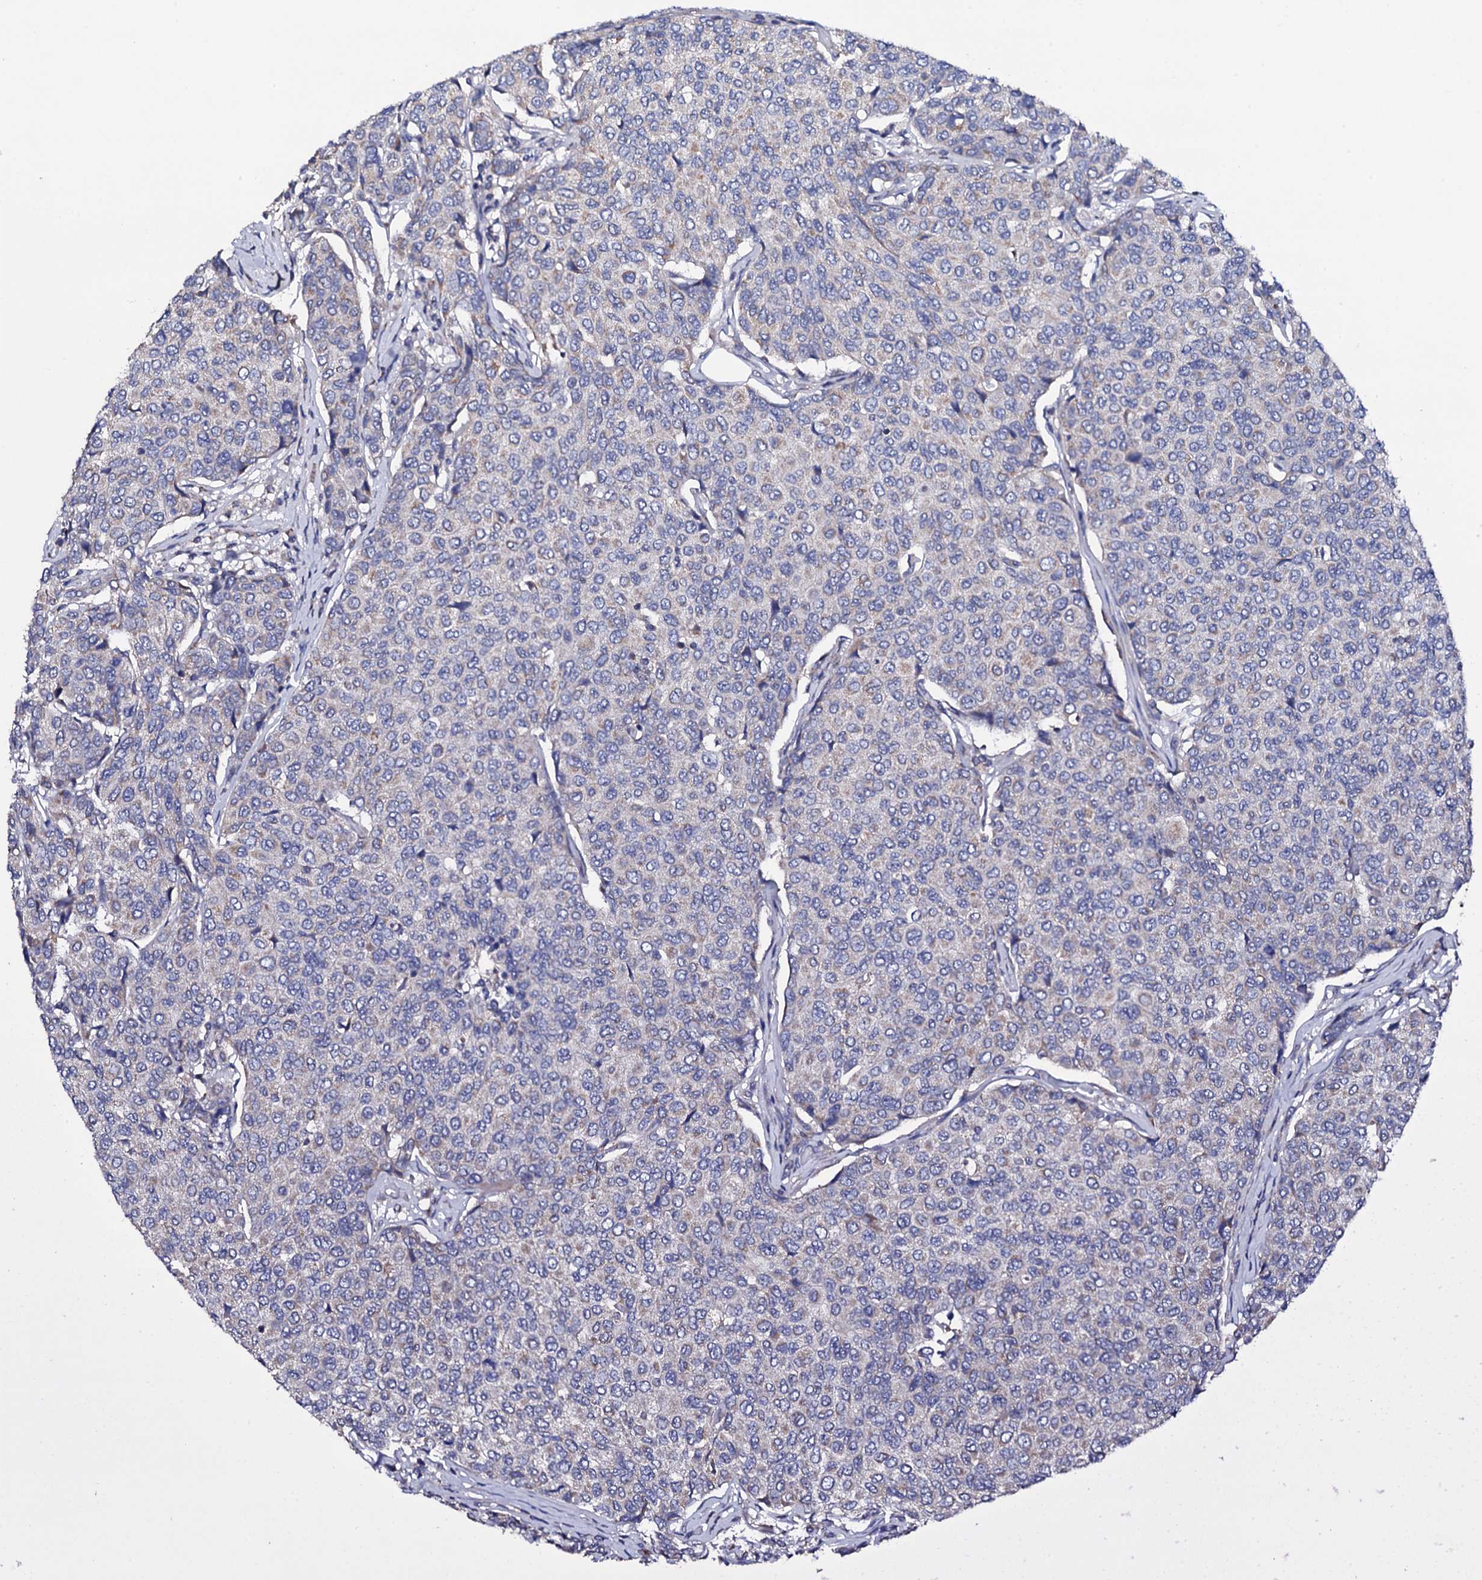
{"staining": {"intensity": "negative", "quantity": "none", "location": "none"}, "tissue": "breast cancer", "cell_type": "Tumor cells", "image_type": "cancer", "snomed": [{"axis": "morphology", "description": "Duct carcinoma"}, {"axis": "topography", "description": "Breast"}], "caption": "Histopathology image shows no protein staining in tumor cells of breast cancer tissue.", "gene": "TCAF2", "patient": {"sex": "female", "age": 55}}